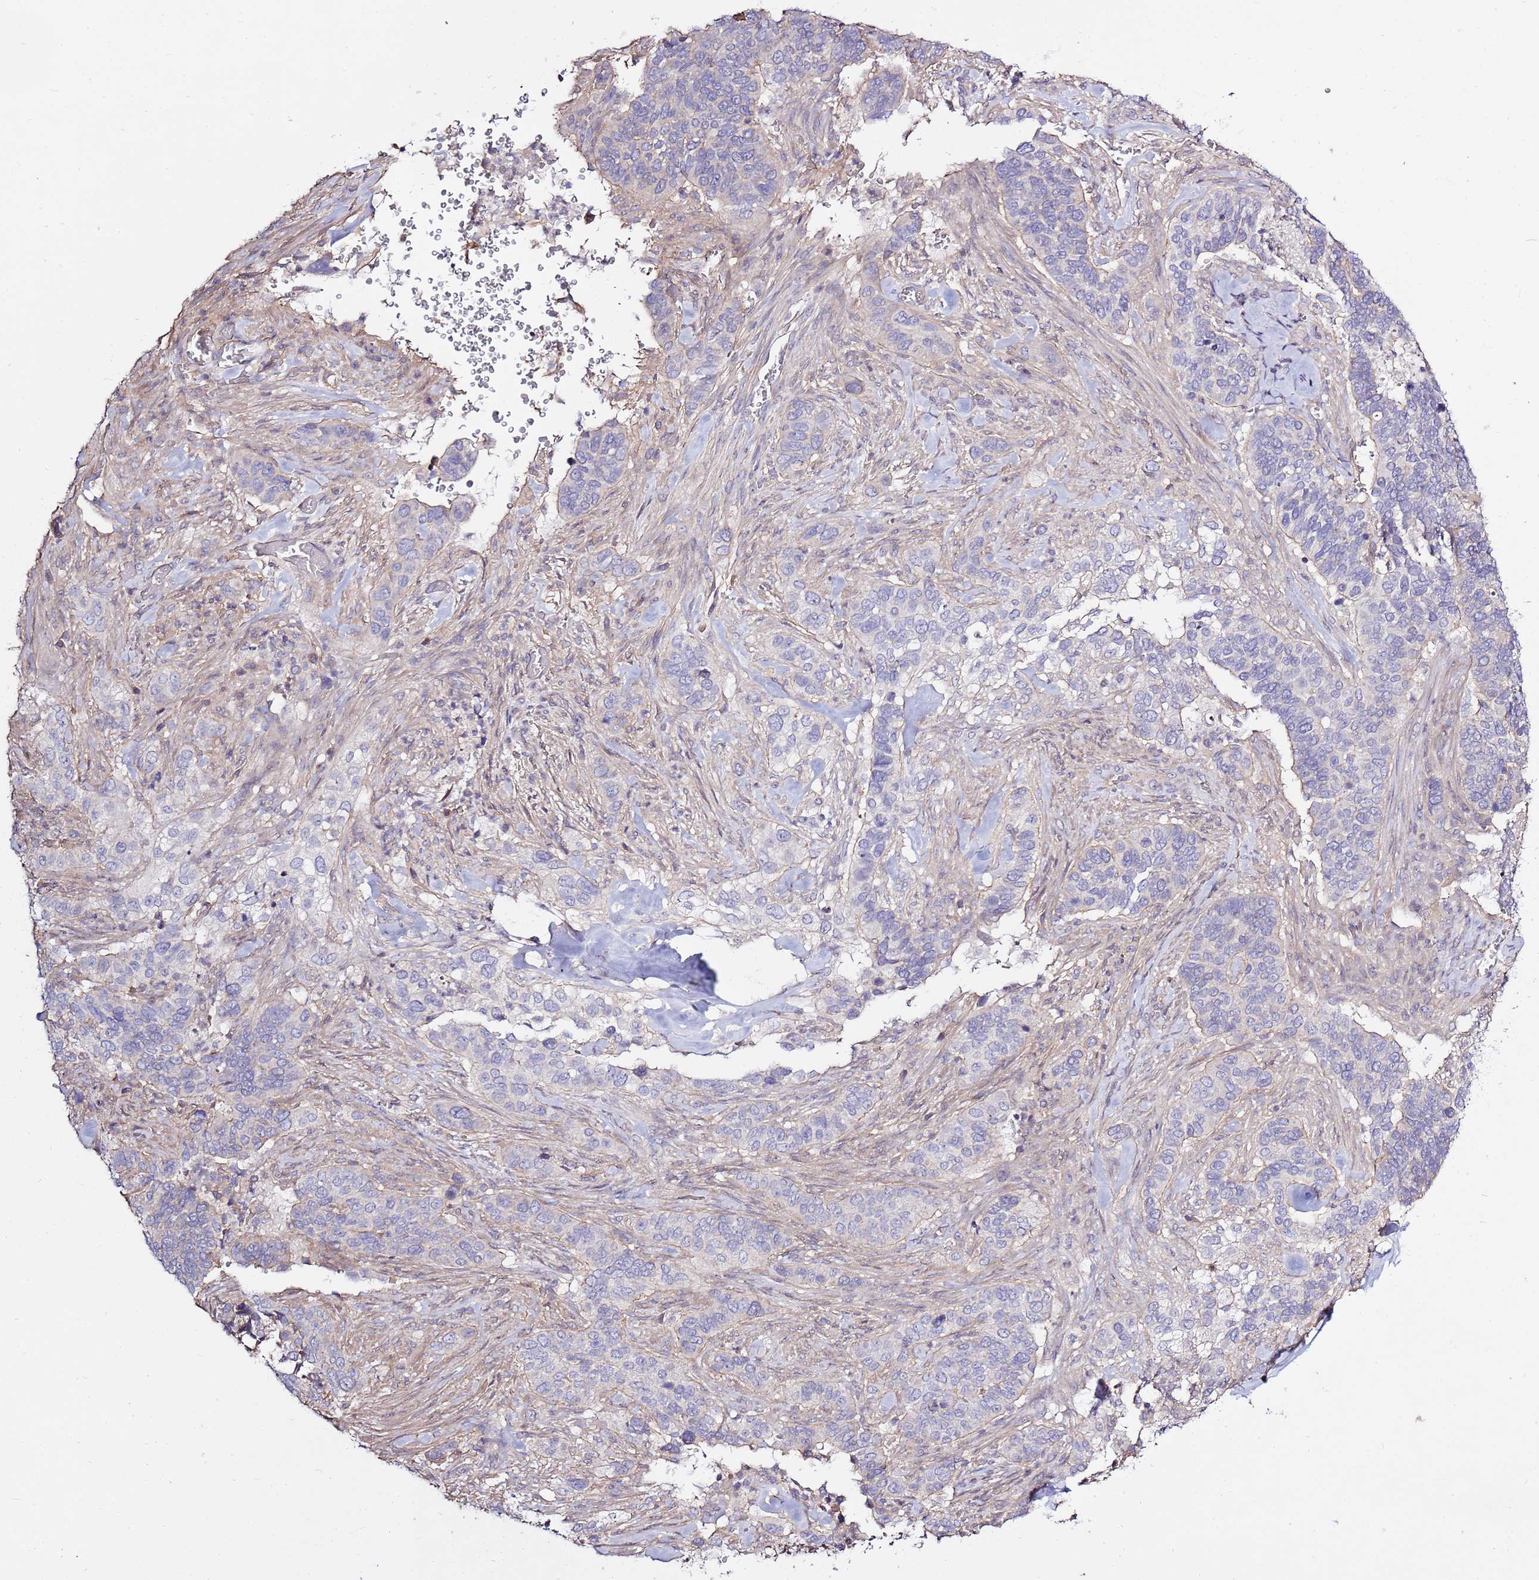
{"staining": {"intensity": "negative", "quantity": "none", "location": "none"}, "tissue": "cervical cancer", "cell_type": "Tumor cells", "image_type": "cancer", "snomed": [{"axis": "morphology", "description": "Squamous cell carcinoma, NOS"}, {"axis": "topography", "description": "Cervix"}], "caption": "This is an immunohistochemistry histopathology image of human cervical cancer. There is no staining in tumor cells.", "gene": "EVA1B", "patient": {"sex": "female", "age": 38}}